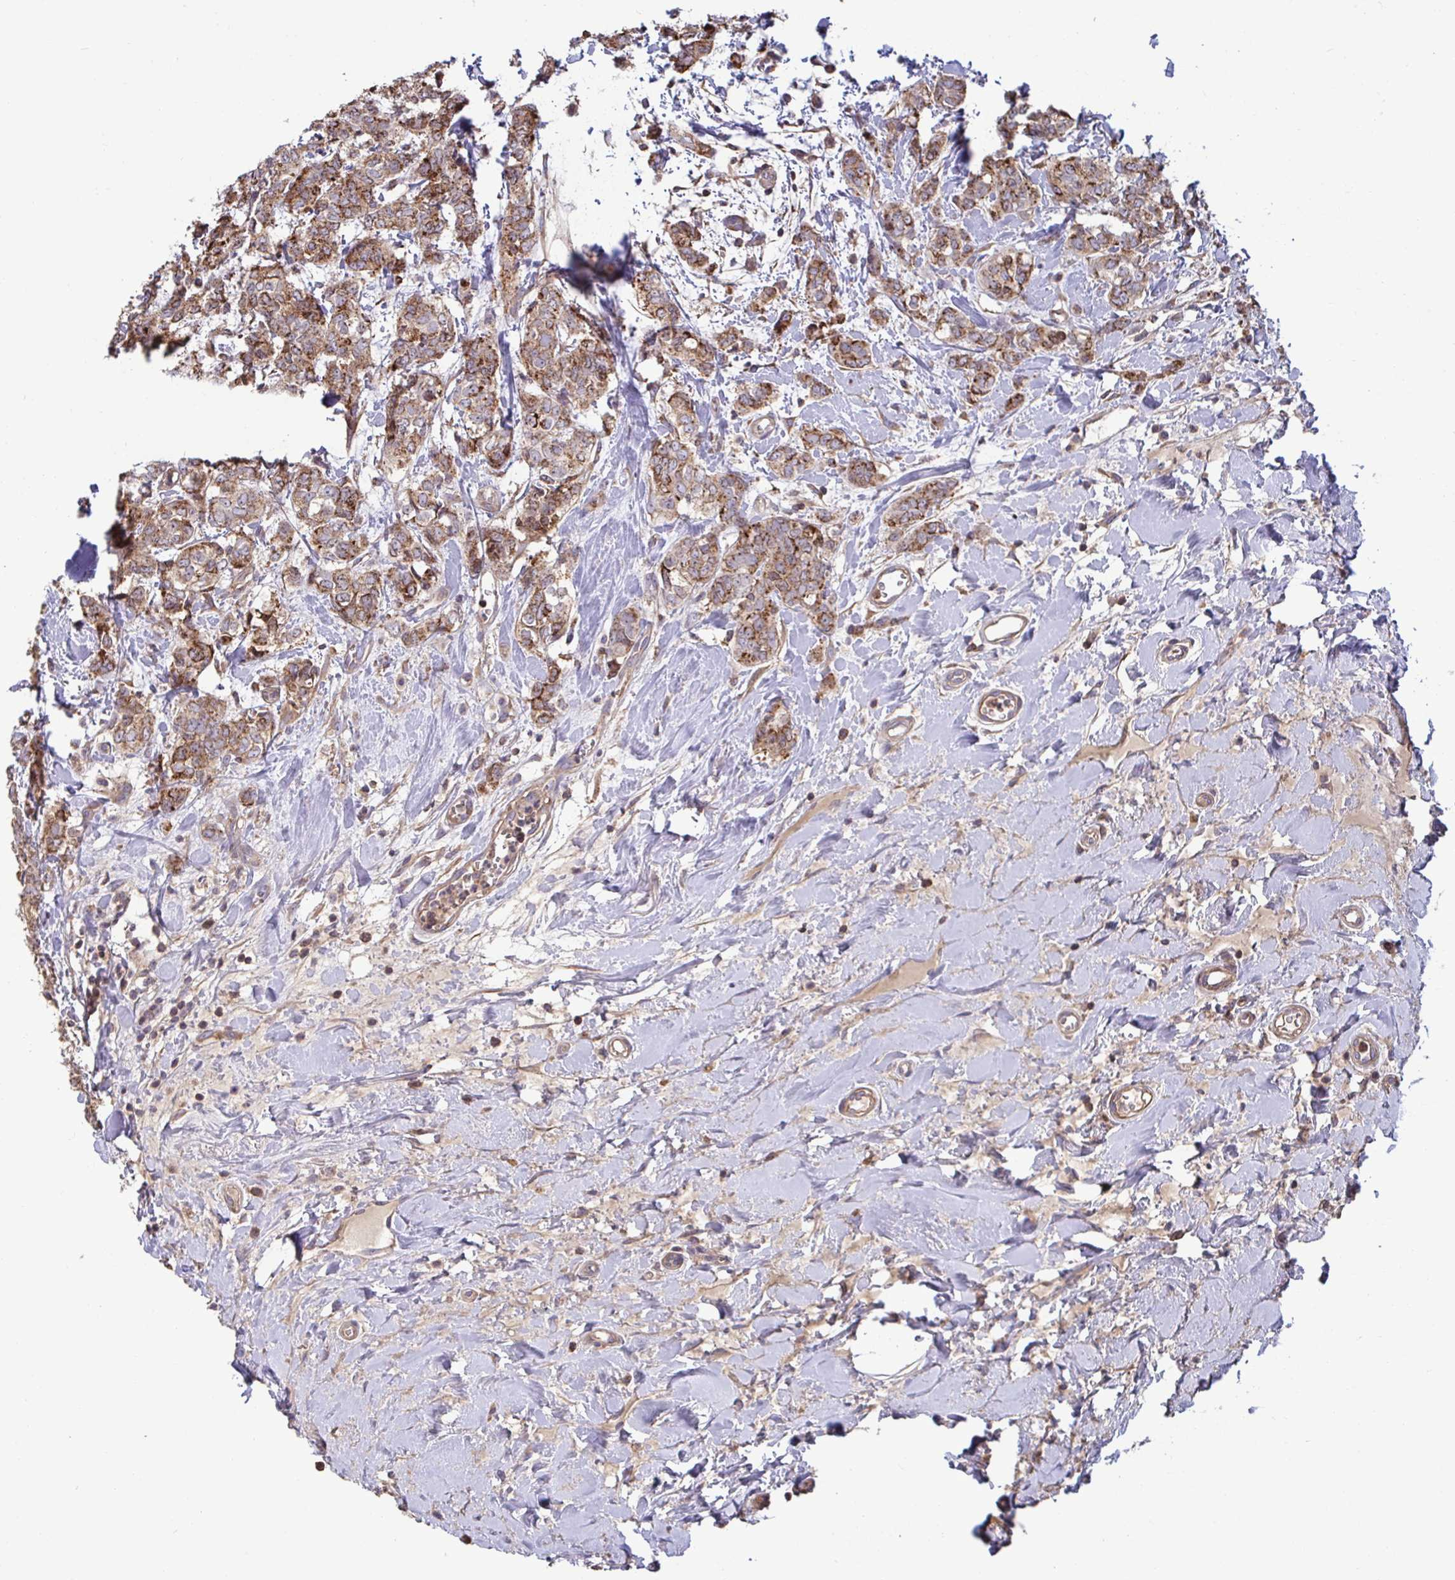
{"staining": {"intensity": "moderate", "quantity": ">75%", "location": "cytoplasmic/membranous"}, "tissue": "breast cancer", "cell_type": "Tumor cells", "image_type": "cancer", "snomed": [{"axis": "morphology", "description": "Duct carcinoma"}, {"axis": "topography", "description": "Breast"}], "caption": "Brown immunohistochemical staining in human intraductal carcinoma (breast) shows moderate cytoplasmic/membranous positivity in approximately >75% of tumor cells.", "gene": "SPRY1", "patient": {"sex": "female", "age": 61}}